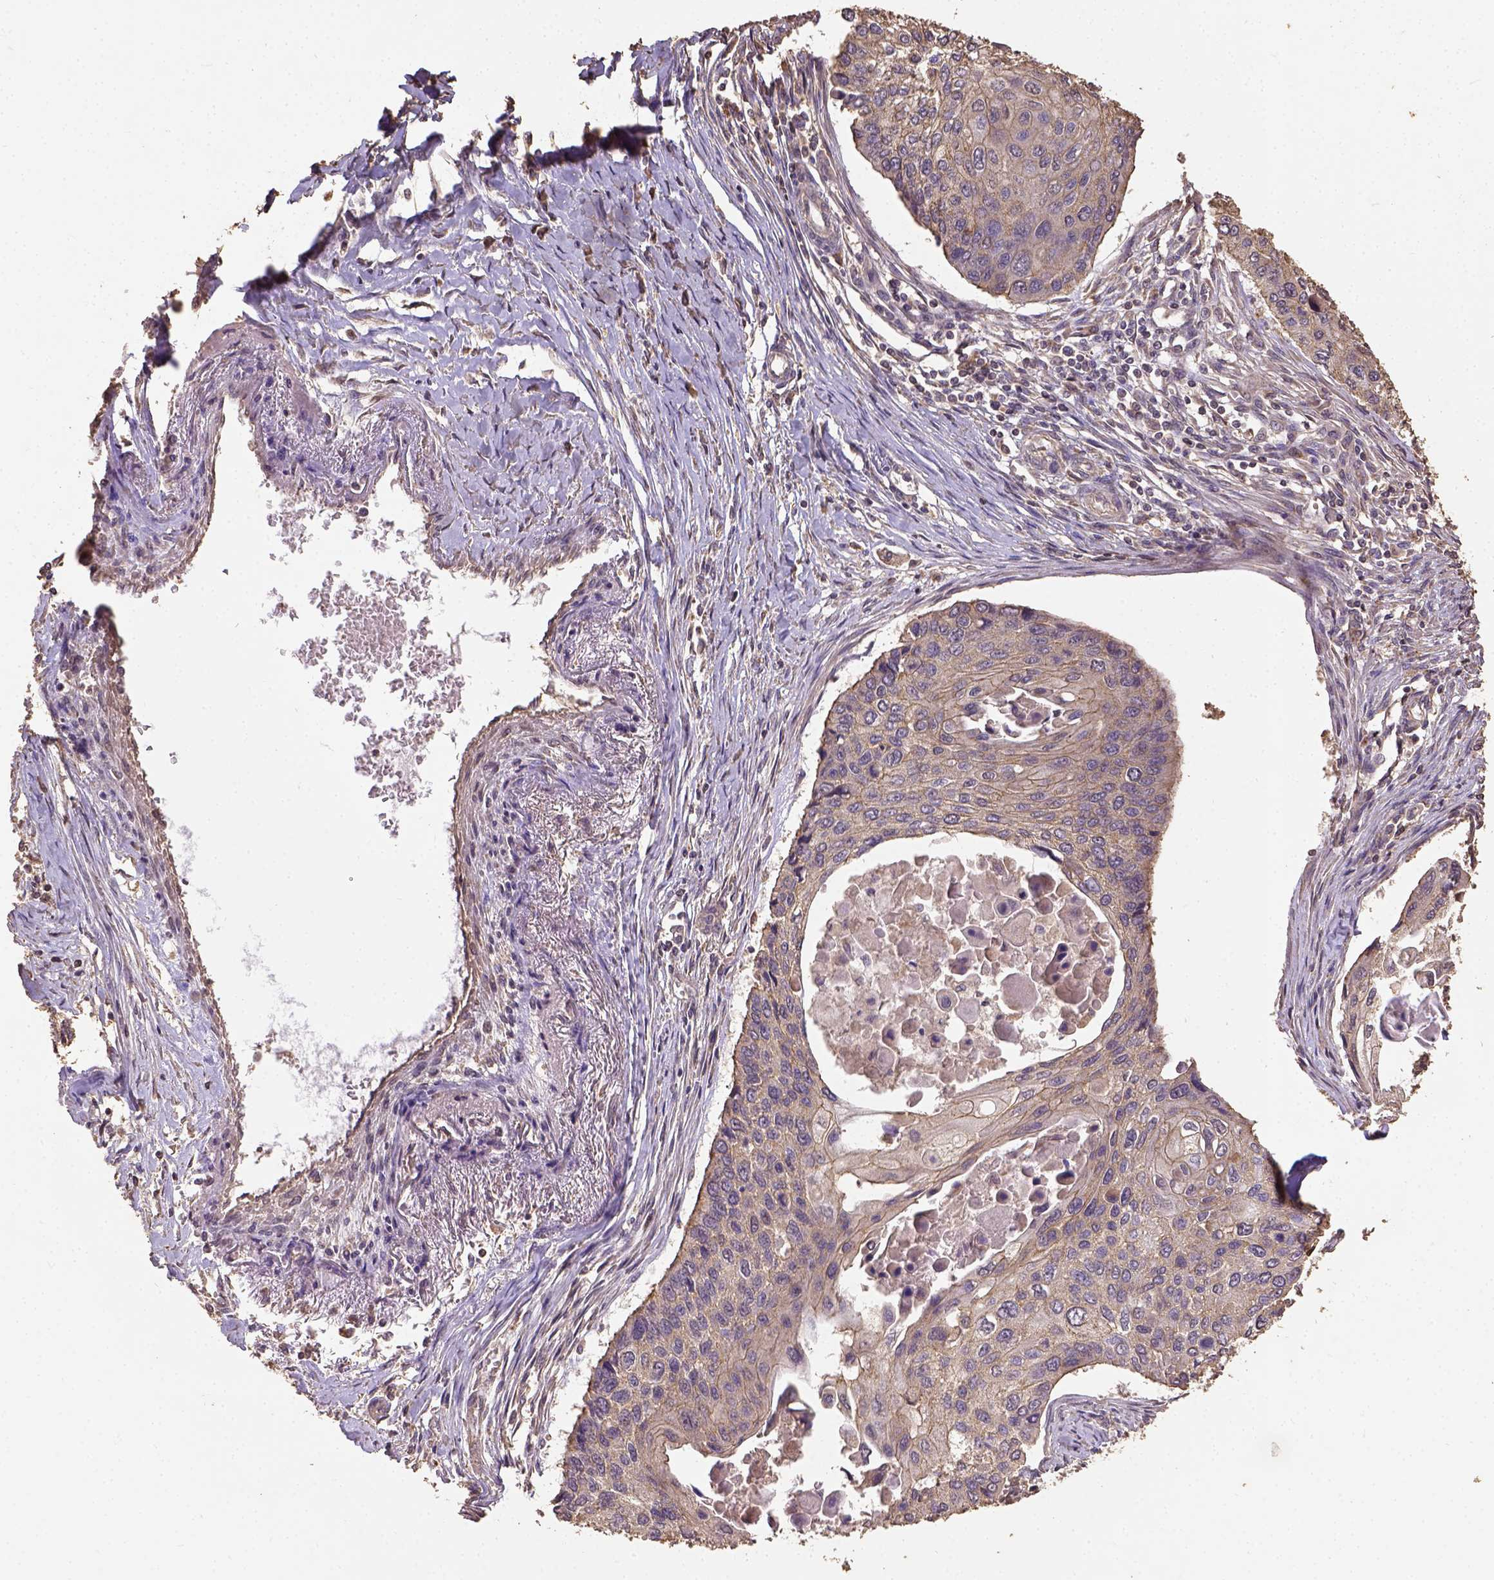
{"staining": {"intensity": "weak", "quantity": ">75%", "location": "cytoplasmic/membranous"}, "tissue": "lung cancer", "cell_type": "Tumor cells", "image_type": "cancer", "snomed": [{"axis": "morphology", "description": "Squamous cell carcinoma, NOS"}, {"axis": "morphology", "description": "Squamous cell carcinoma, metastatic, NOS"}, {"axis": "topography", "description": "Lung"}], "caption": "Lung cancer (squamous cell carcinoma) tissue exhibits weak cytoplasmic/membranous expression in approximately >75% of tumor cells, visualized by immunohistochemistry. The protein is shown in brown color, while the nuclei are stained blue.", "gene": "ATP1B3", "patient": {"sex": "male", "age": 63}}